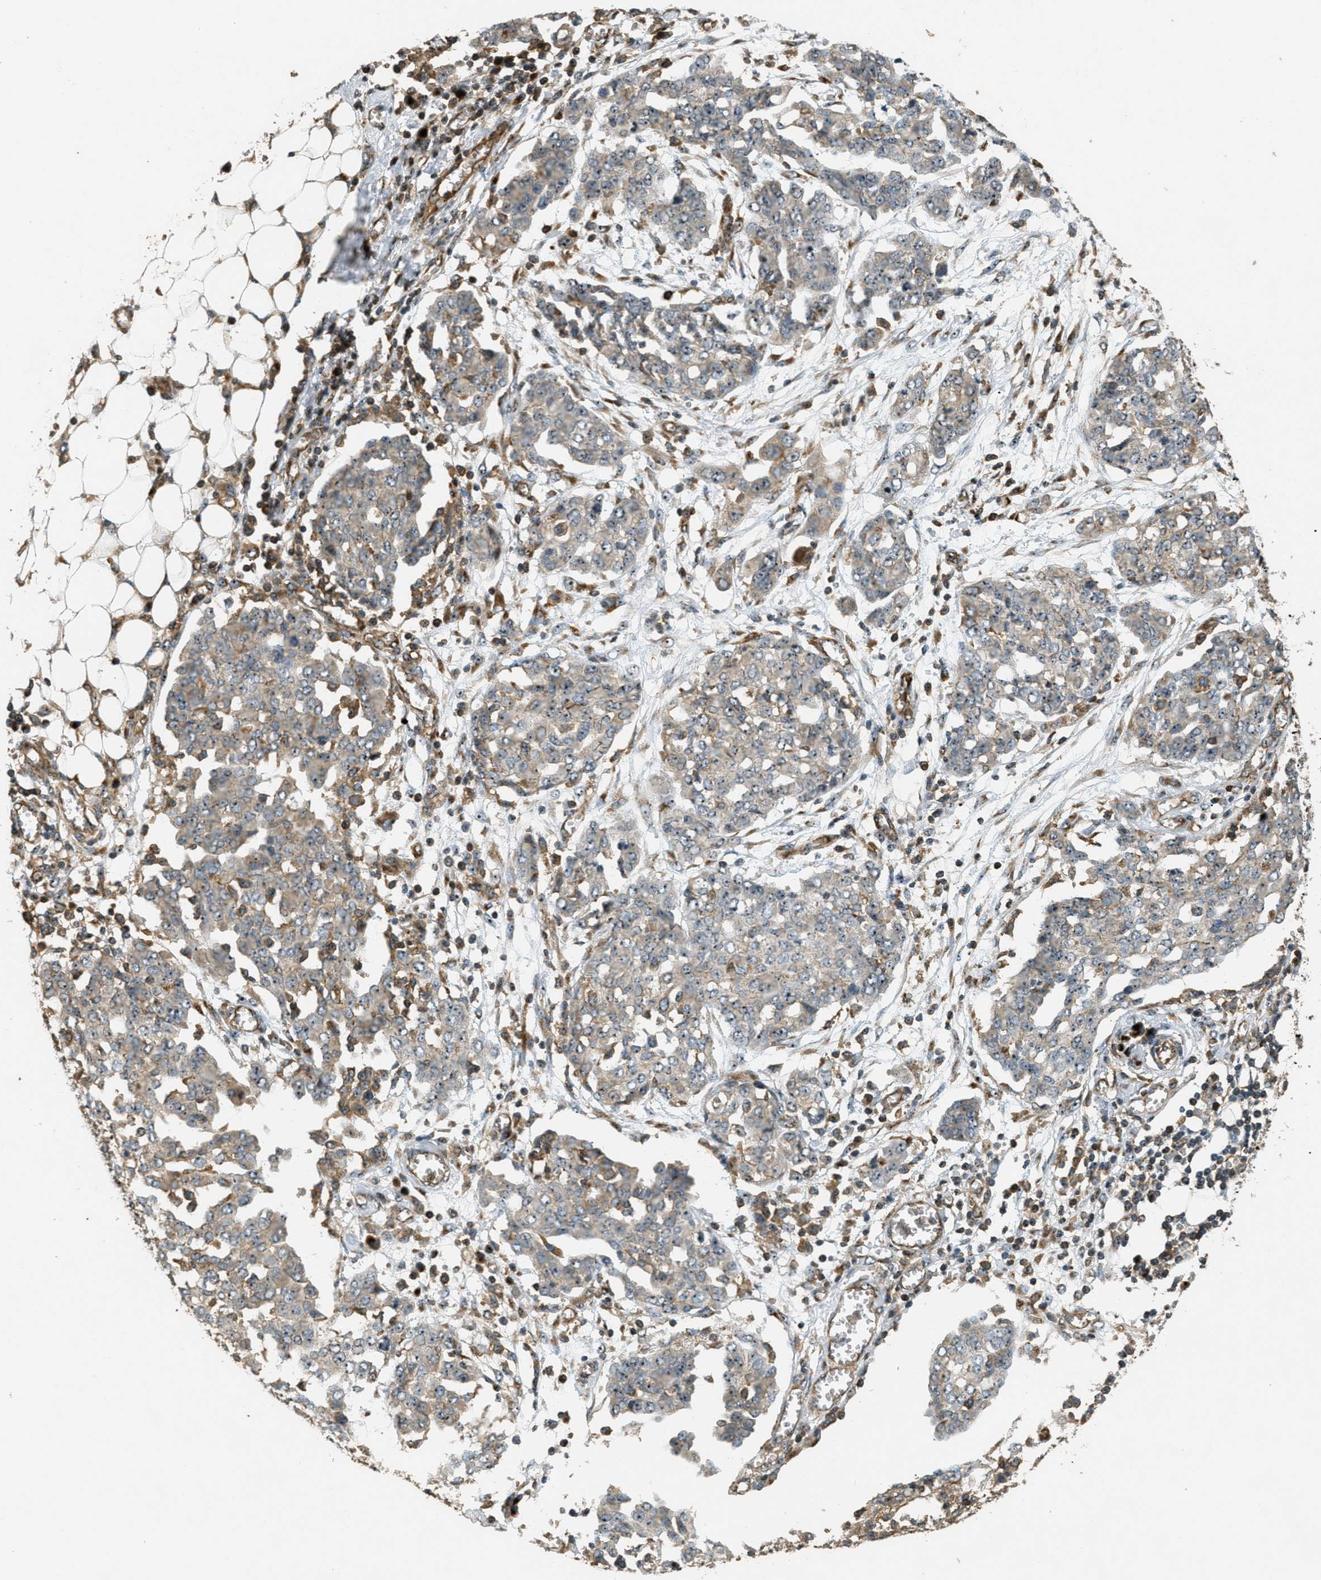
{"staining": {"intensity": "moderate", "quantity": ">75%", "location": "cytoplasmic/membranous,nuclear"}, "tissue": "ovarian cancer", "cell_type": "Tumor cells", "image_type": "cancer", "snomed": [{"axis": "morphology", "description": "Cystadenocarcinoma, serous, NOS"}, {"axis": "topography", "description": "Soft tissue"}, {"axis": "topography", "description": "Ovary"}], "caption": "Protein expression analysis of ovarian serous cystadenocarcinoma demonstrates moderate cytoplasmic/membranous and nuclear expression in about >75% of tumor cells. (DAB (3,3'-diaminobenzidine) IHC with brightfield microscopy, high magnification).", "gene": "LRP12", "patient": {"sex": "female", "age": 57}}